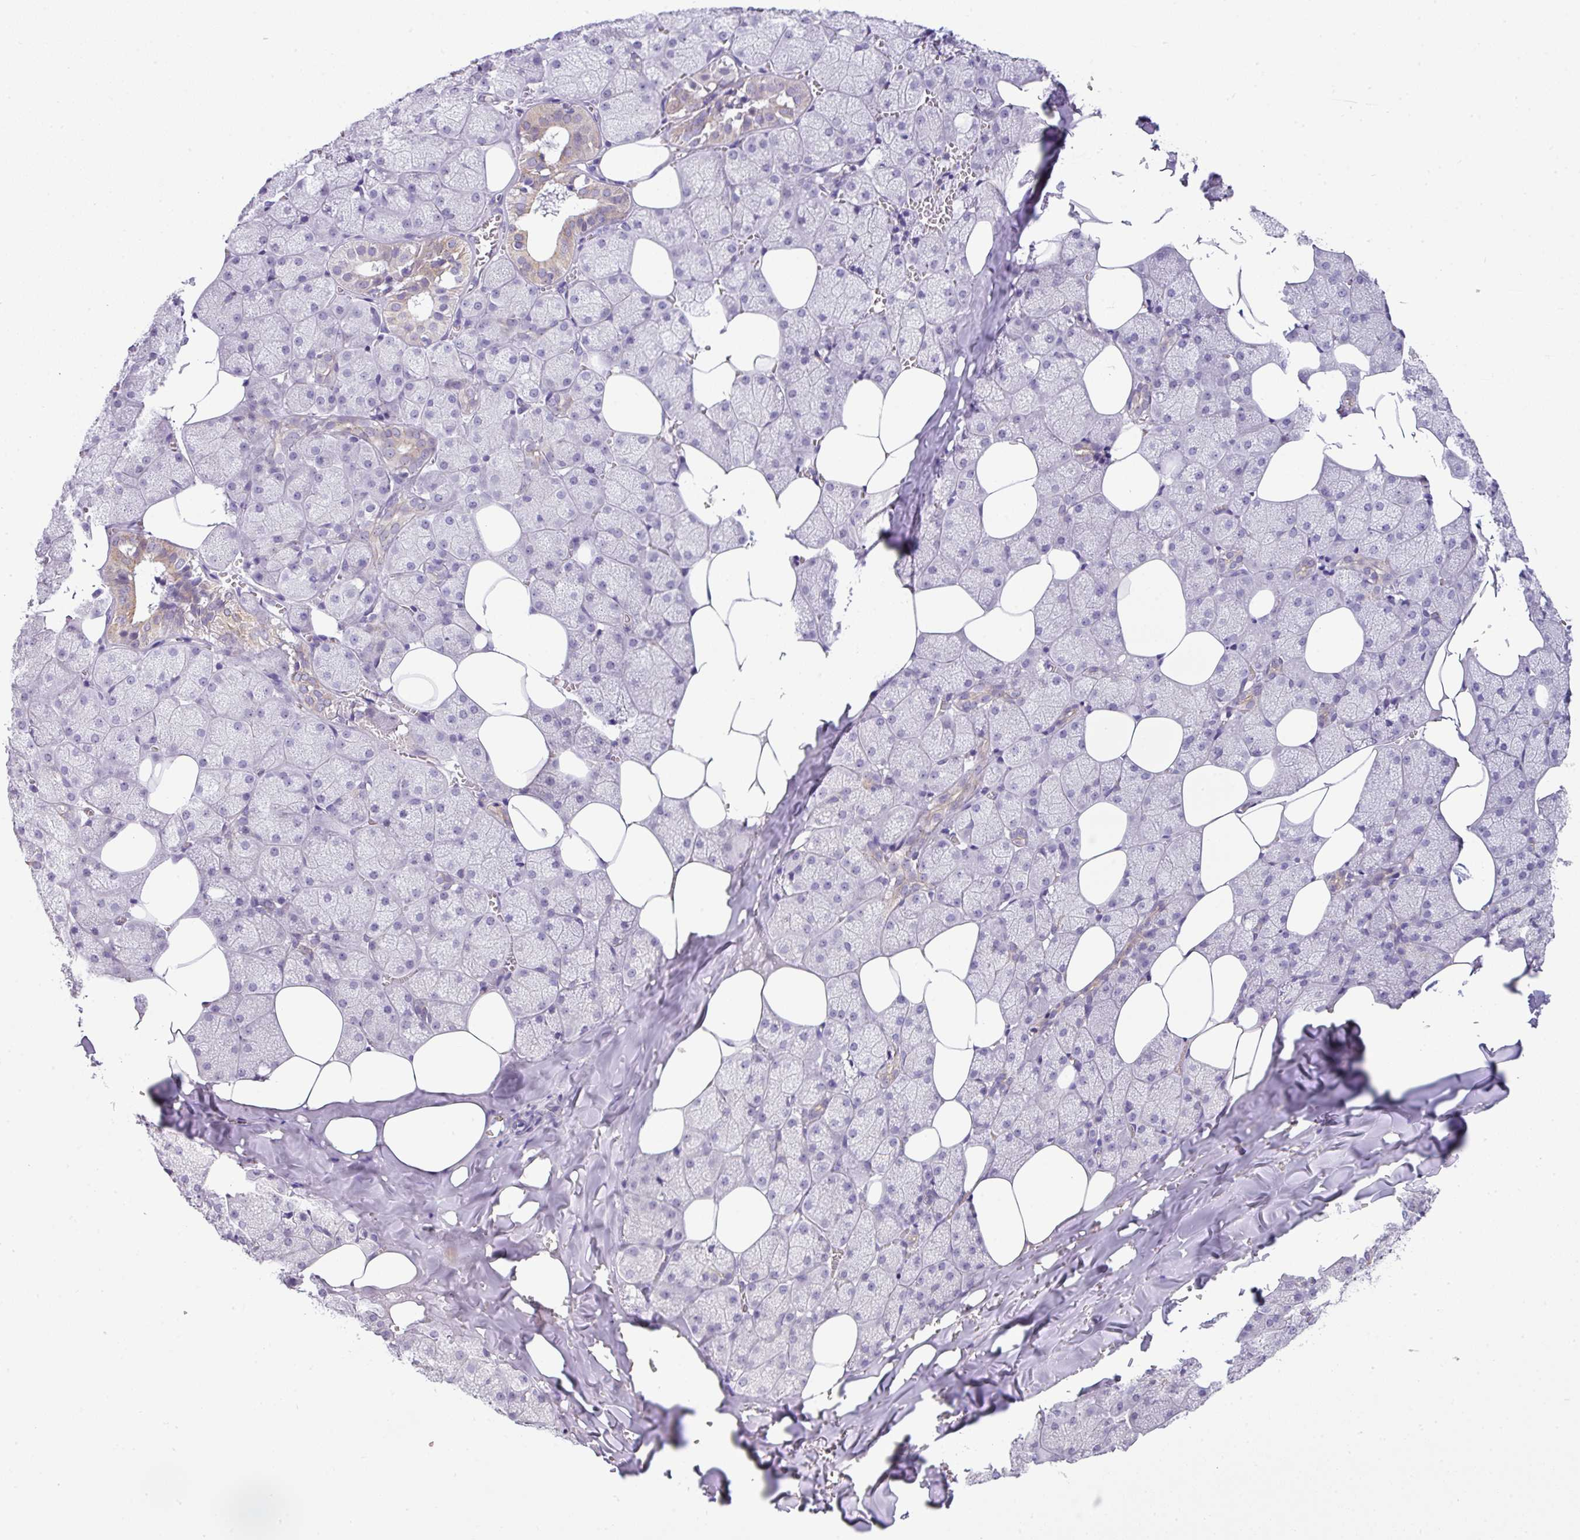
{"staining": {"intensity": "moderate", "quantity": "<25%", "location": "cytoplasmic/membranous,nuclear"}, "tissue": "salivary gland", "cell_type": "Glandular cells", "image_type": "normal", "snomed": [{"axis": "morphology", "description": "Normal tissue, NOS"}, {"axis": "topography", "description": "Salivary gland"}, {"axis": "topography", "description": "Peripheral nerve tissue"}], "caption": "Protein analysis of unremarkable salivary gland demonstrates moderate cytoplasmic/membranous,nuclear staining in about <25% of glandular cells.", "gene": "GCG", "patient": {"sex": "male", "age": 38}}